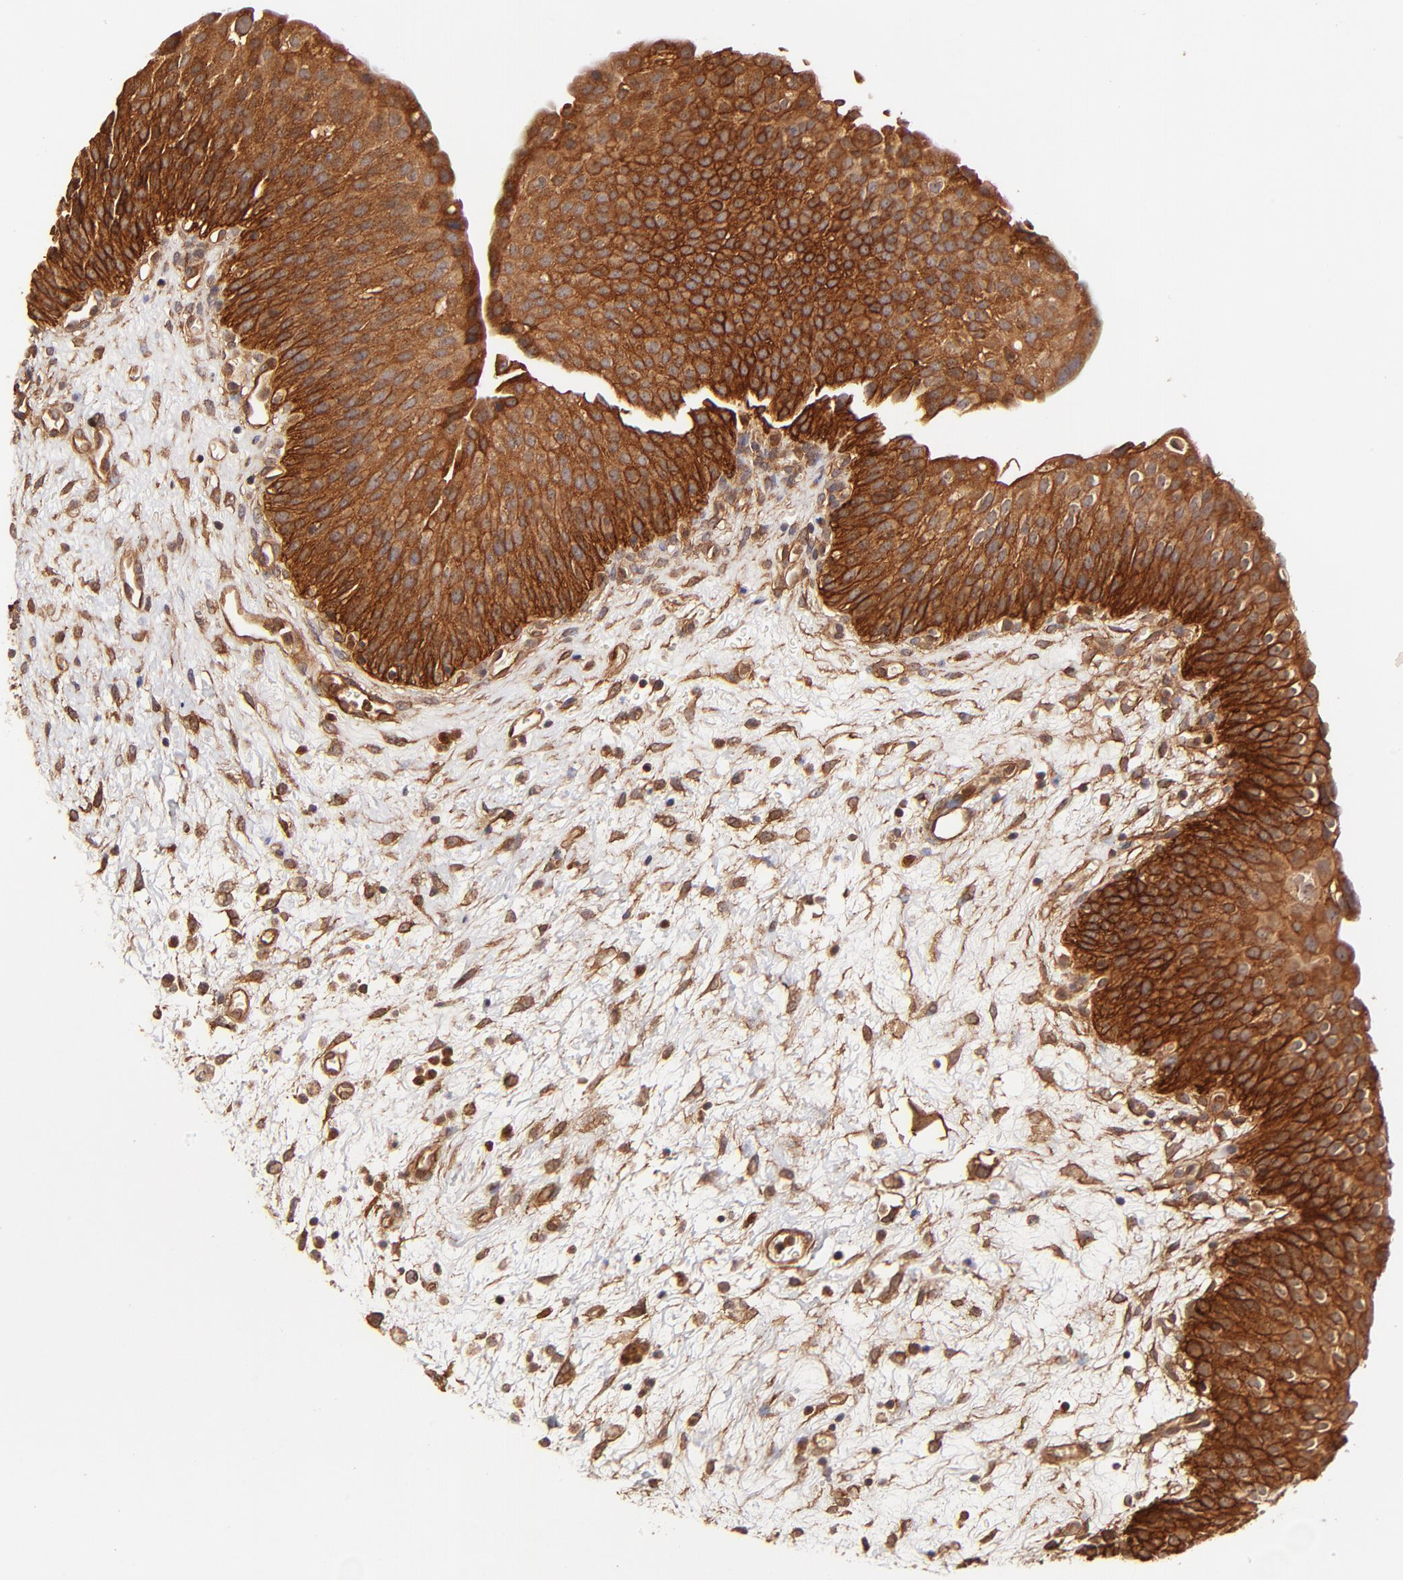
{"staining": {"intensity": "strong", "quantity": ">75%", "location": "cytoplasmic/membranous"}, "tissue": "urinary bladder", "cell_type": "Urothelial cells", "image_type": "normal", "snomed": [{"axis": "morphology", "description": "Normal tissue, NOS"}, {"axis": "morphology", "description": "Dysplasia, NOS"}, {"axis": "topography", "description": "Urinary bladder"}], "caption": "Urothelial cells exhibit strong cytoplasmic/membranous staining in approximately >75% of cells in benign urinary bladder.", "gene": "ITGB1", "patient": {"sex": "male", "age": 35}}